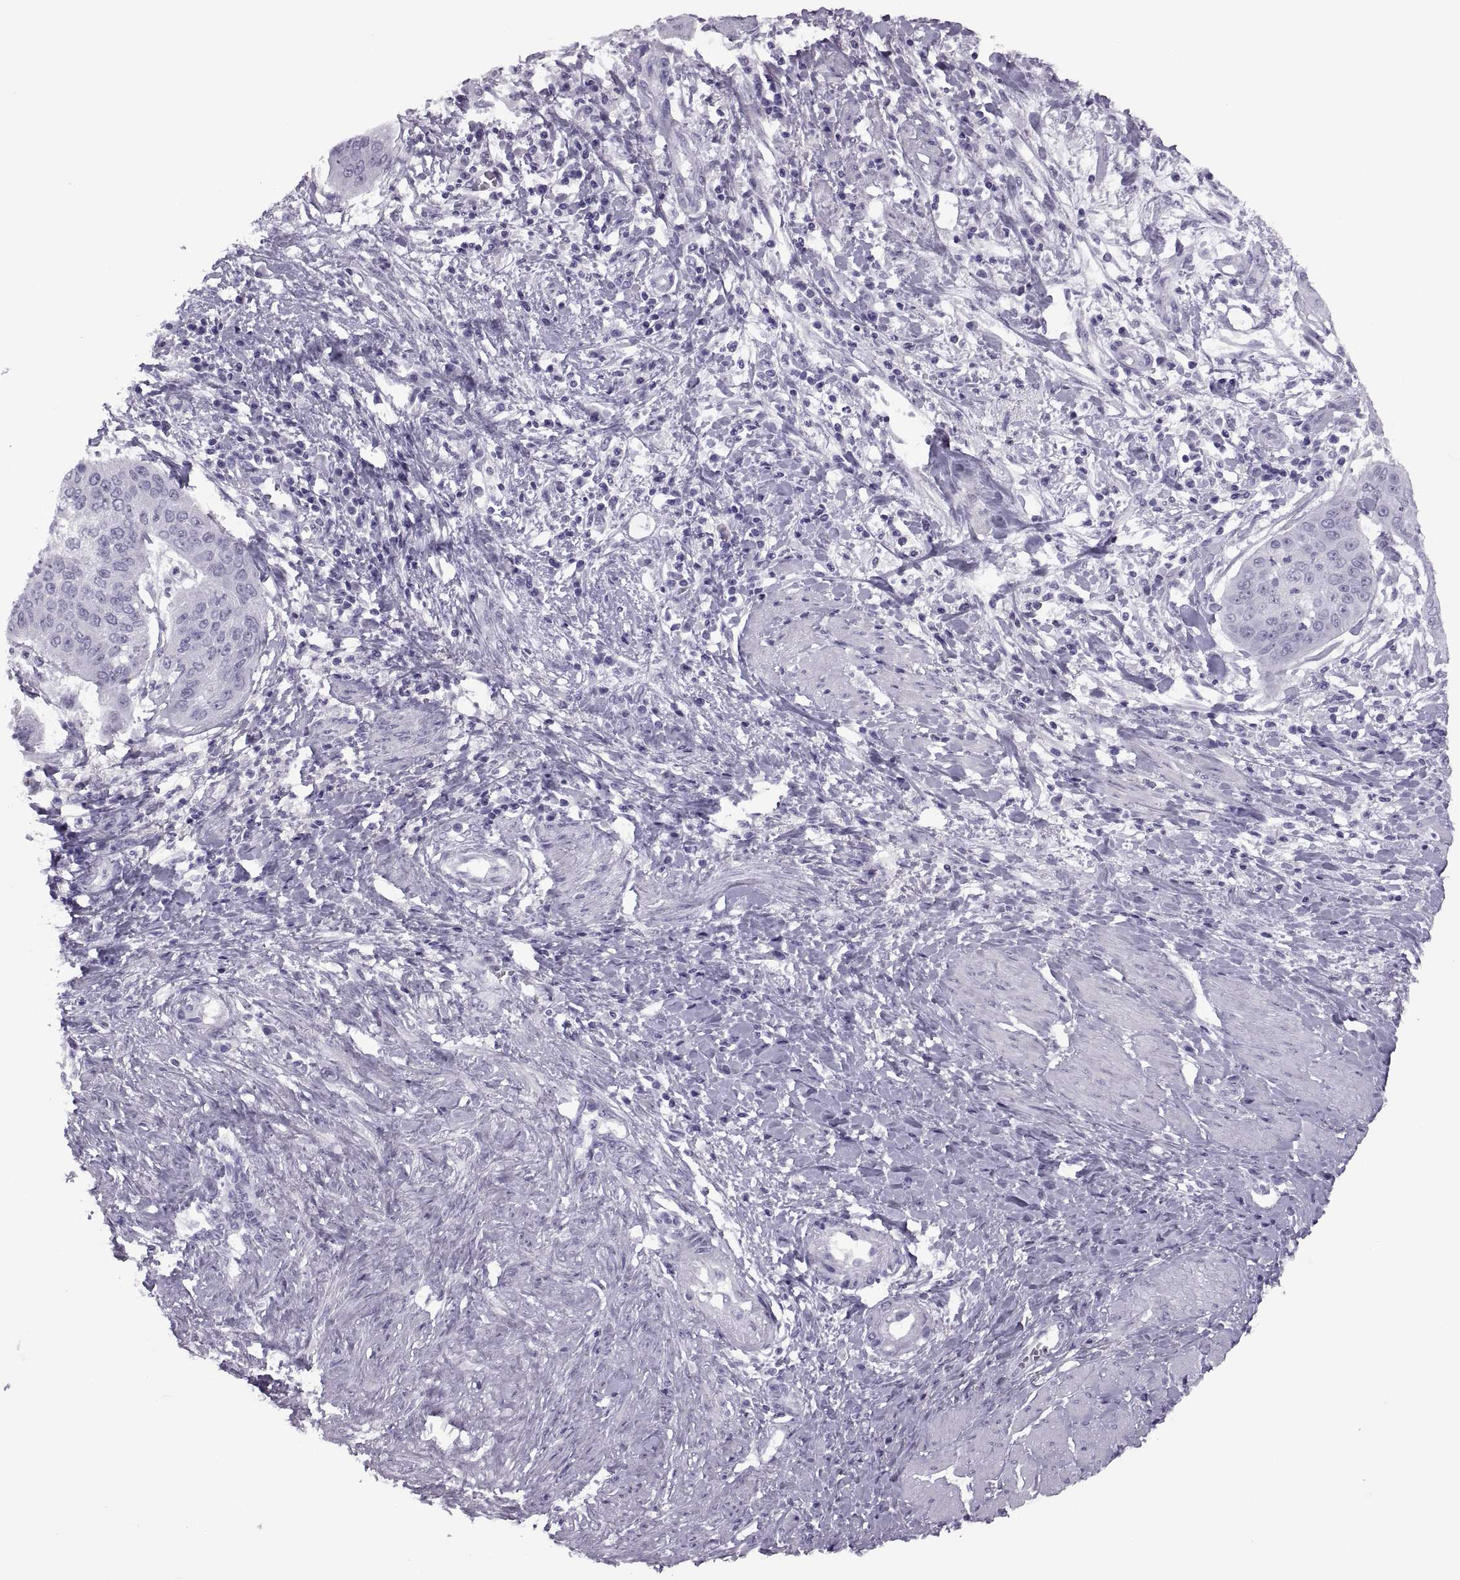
{"staining": {"intensity": "negative", "quantity": "none", "location": "none"}, "tissue": "cervical cancer", "cell_type": "Tumor cells", "image_type": "cancer", "snomed": [{"axis": "morphology", "description": "Squamous cell carcinoma, NOS"}, {"axis": "topography", "description": "Cervix"}], "caption": "Tumor cells show no significant protein expression in cervical squamous cell carcinoma. The staining was performed using DAB (3,3'-diaminobenzidine) to visualize the protein expression in brown, while the nuclei were stained in blue with hematoxylin (Magnification: 20x).", "gene": "FAM24A", "patient": {"sex": "female", "age": 39}}